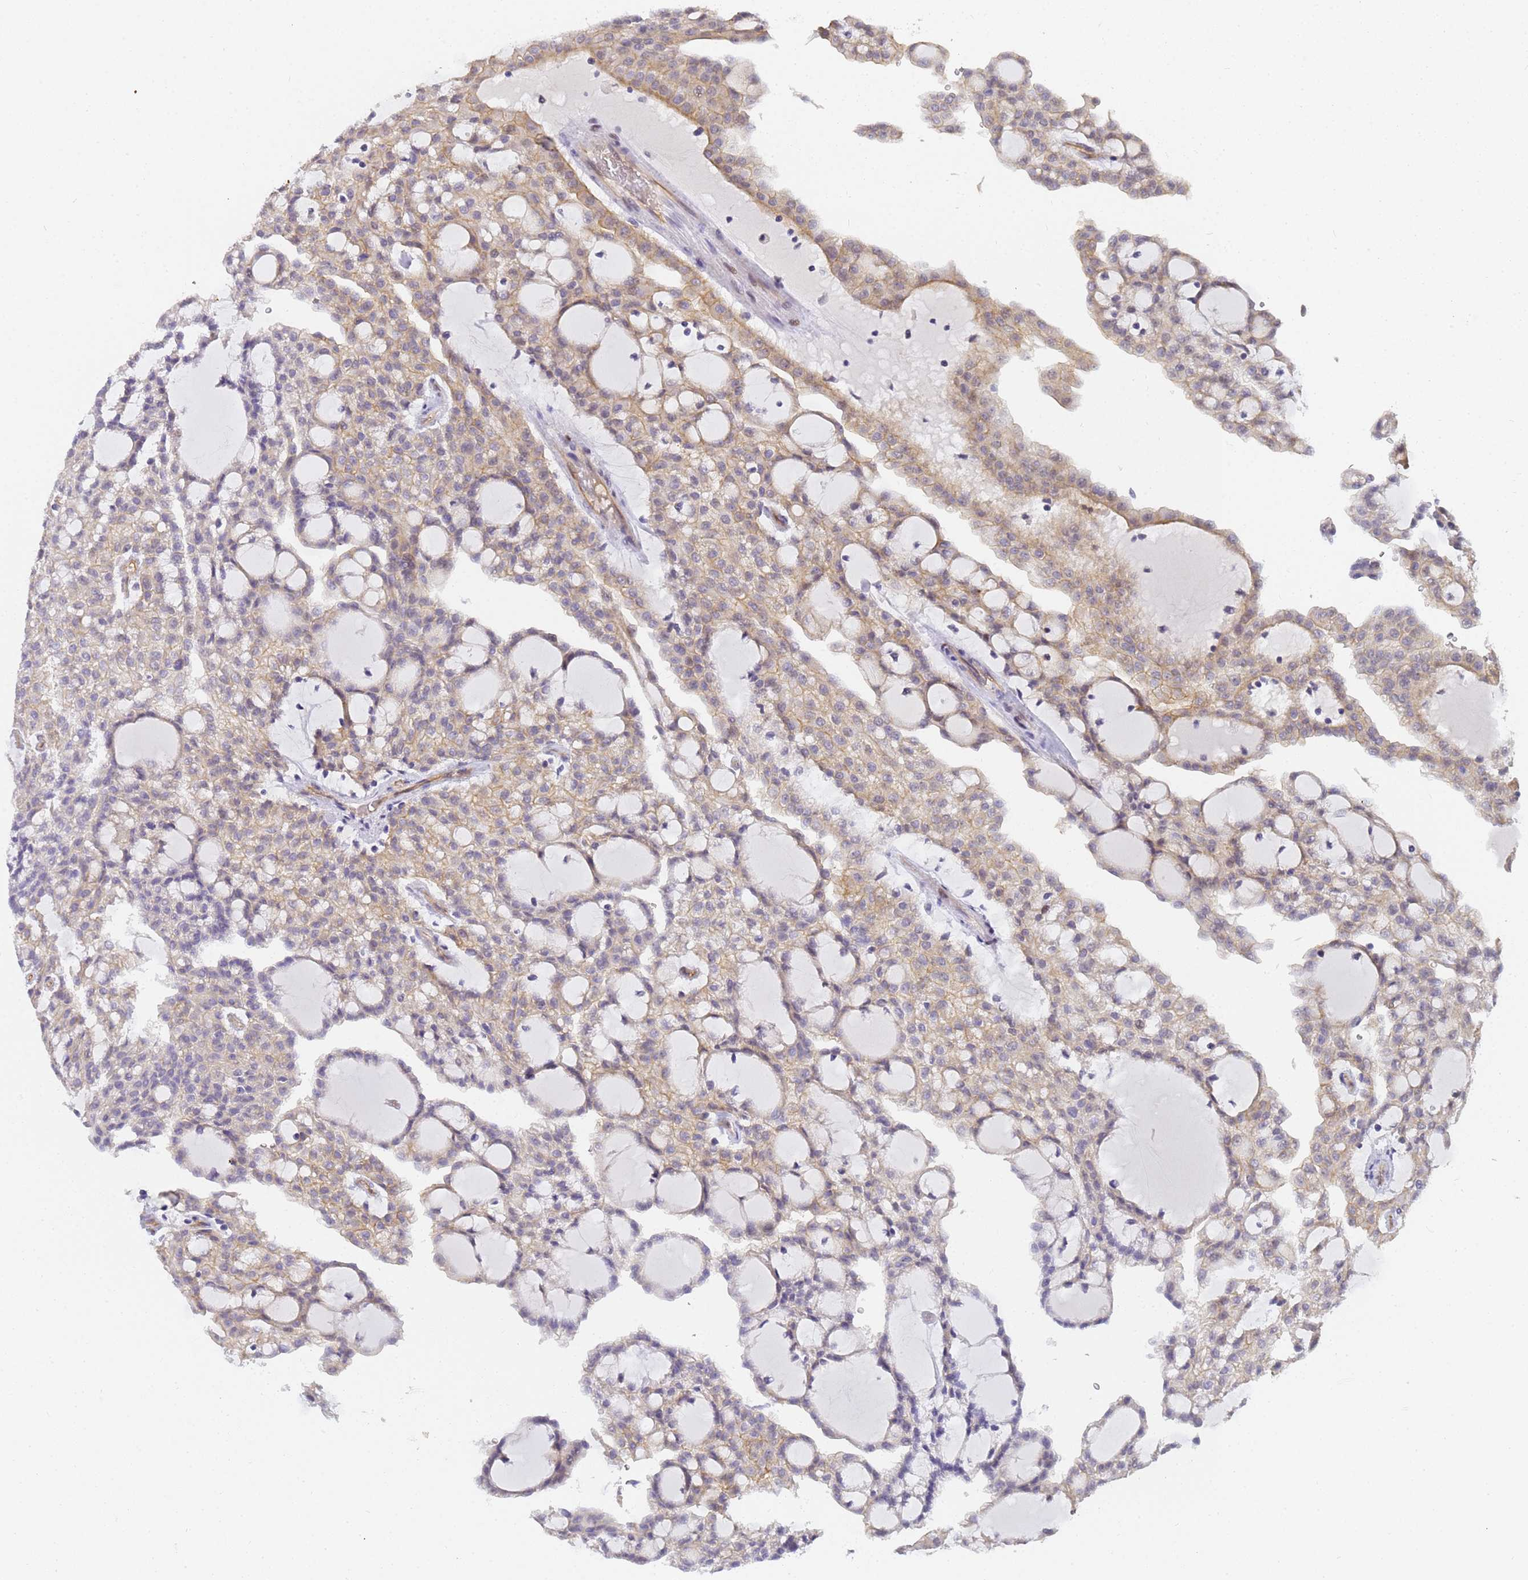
{"staining": {"intensity": "weak", "quantity": "25%-75%", "location": "cytoplasmic/membranous"}, "tissue": "renal cancer", "cell_type": "Tumor cells", "image_type": "cancer", "snomed": [{"axis": "morphology", "description": "Adenocarcinoma, NOS"}, {"axis": "topography", "description": "Kidney"}], "caption": "Protein analysis of adenocarcinoma (renal) tissue exhibits weak cytoplasmic/membranous positivity in about 25%-75% of tumor cells.", "gene": "GON4L", "patient": {"sex": "male", "age": 63}}